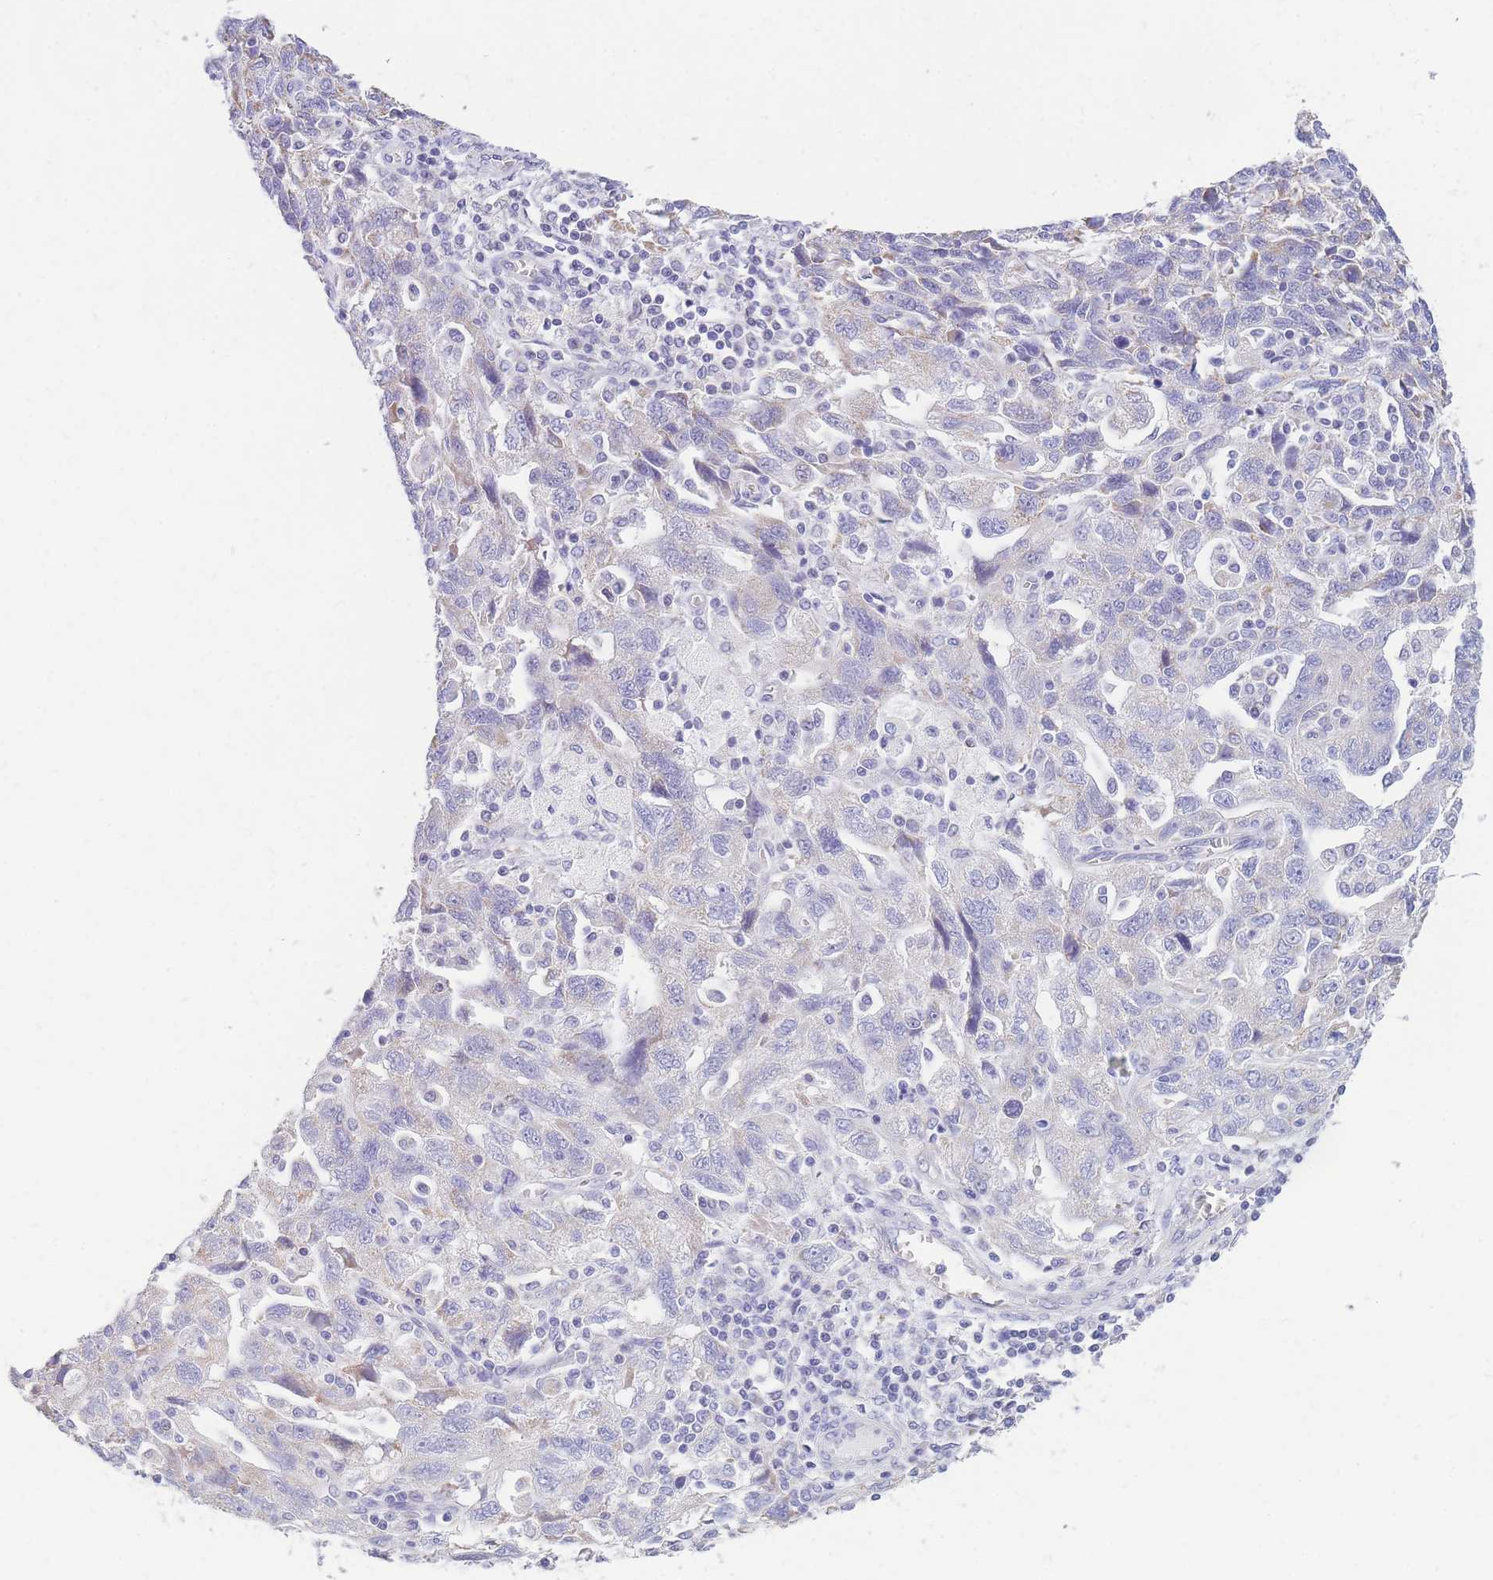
{"staining": {"intensity": "weak", "quantity": "<25%", "location": "cytoplasmic/membranous"}, "tissue": "ovarian cancer", "cell_type": "Tumor cells", "image_type": "cancer", "snomed": [{"axis": "morphology", "description": "Carcinoma, NOS"}, {"axis": "morphology", "description": "Cystadenocarcinoma, serous, NOS"}, {"axis": "topography", "description": "Ovary"}], "caption": "Ovarian carcinoma stained for a protein using immunohistochemistry exhibits no positivity tumor cells.", "gene": "DHRS11", "patient": {"sex": "female", "age": 69}}